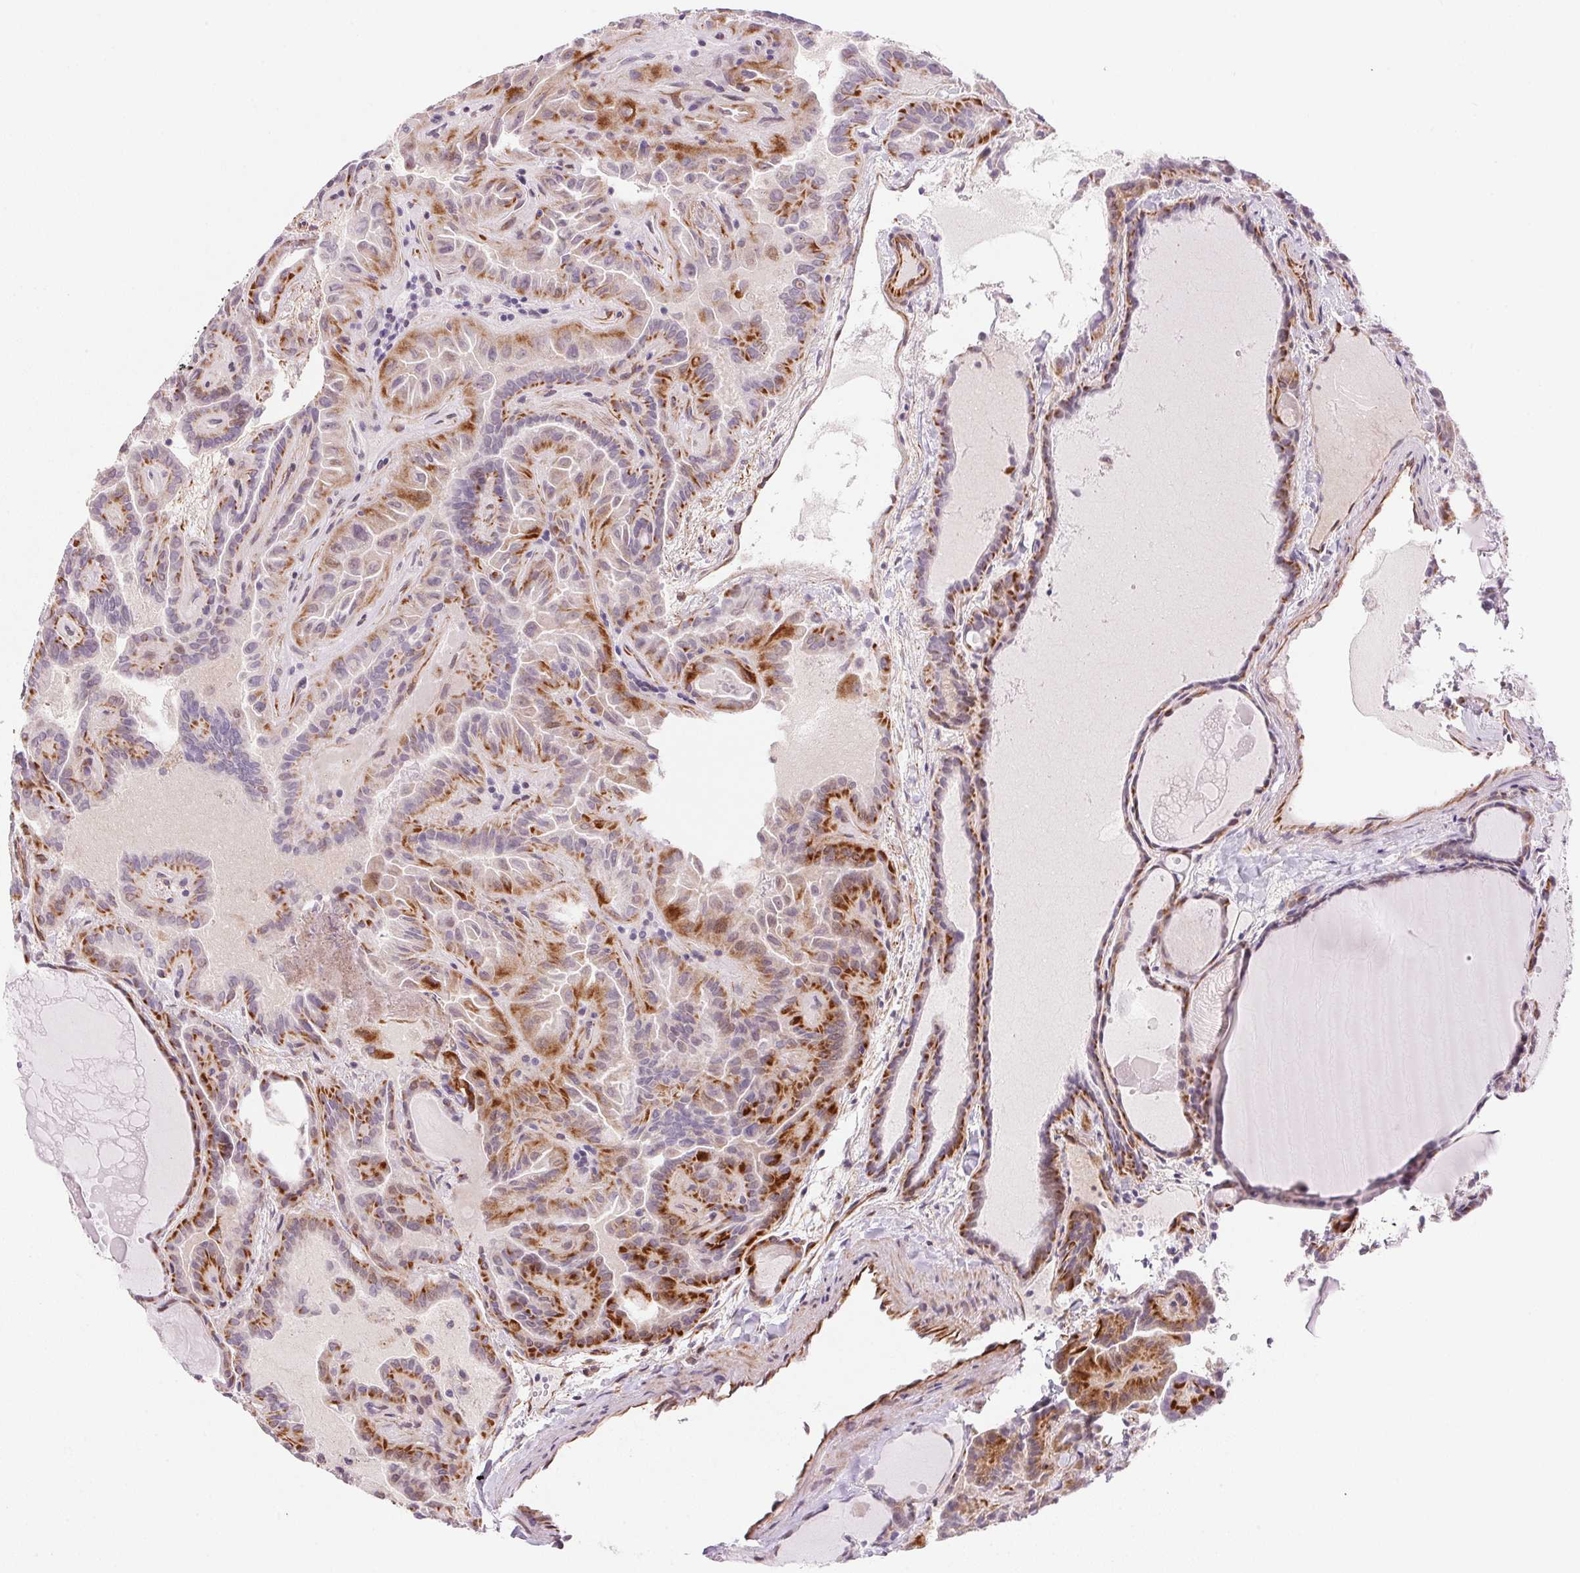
{"staining": {"intensity": "strong", "quantity": "25%-75%", "location": "cytoplasmic/membranous"}, "tissue": "thyroid cancer", "cell_type": "Tumor cells", "image_type": "cancer", "snomed": [{"axis": "morphology", "description": "Papillary adenocarcinoma, NOS"}, {"axis": "topography", "description": "Thyroid gland"}], "caption": "This is a photomicrograph of immunohistochemistry (IHC) staining of papillary adenocarcinoma (thyroid), which shows strong positivity in the cytoplasmic/membranous of tumor cells.", "gene": "GYG2", "patient": {"sex": "female", "age": 46}}